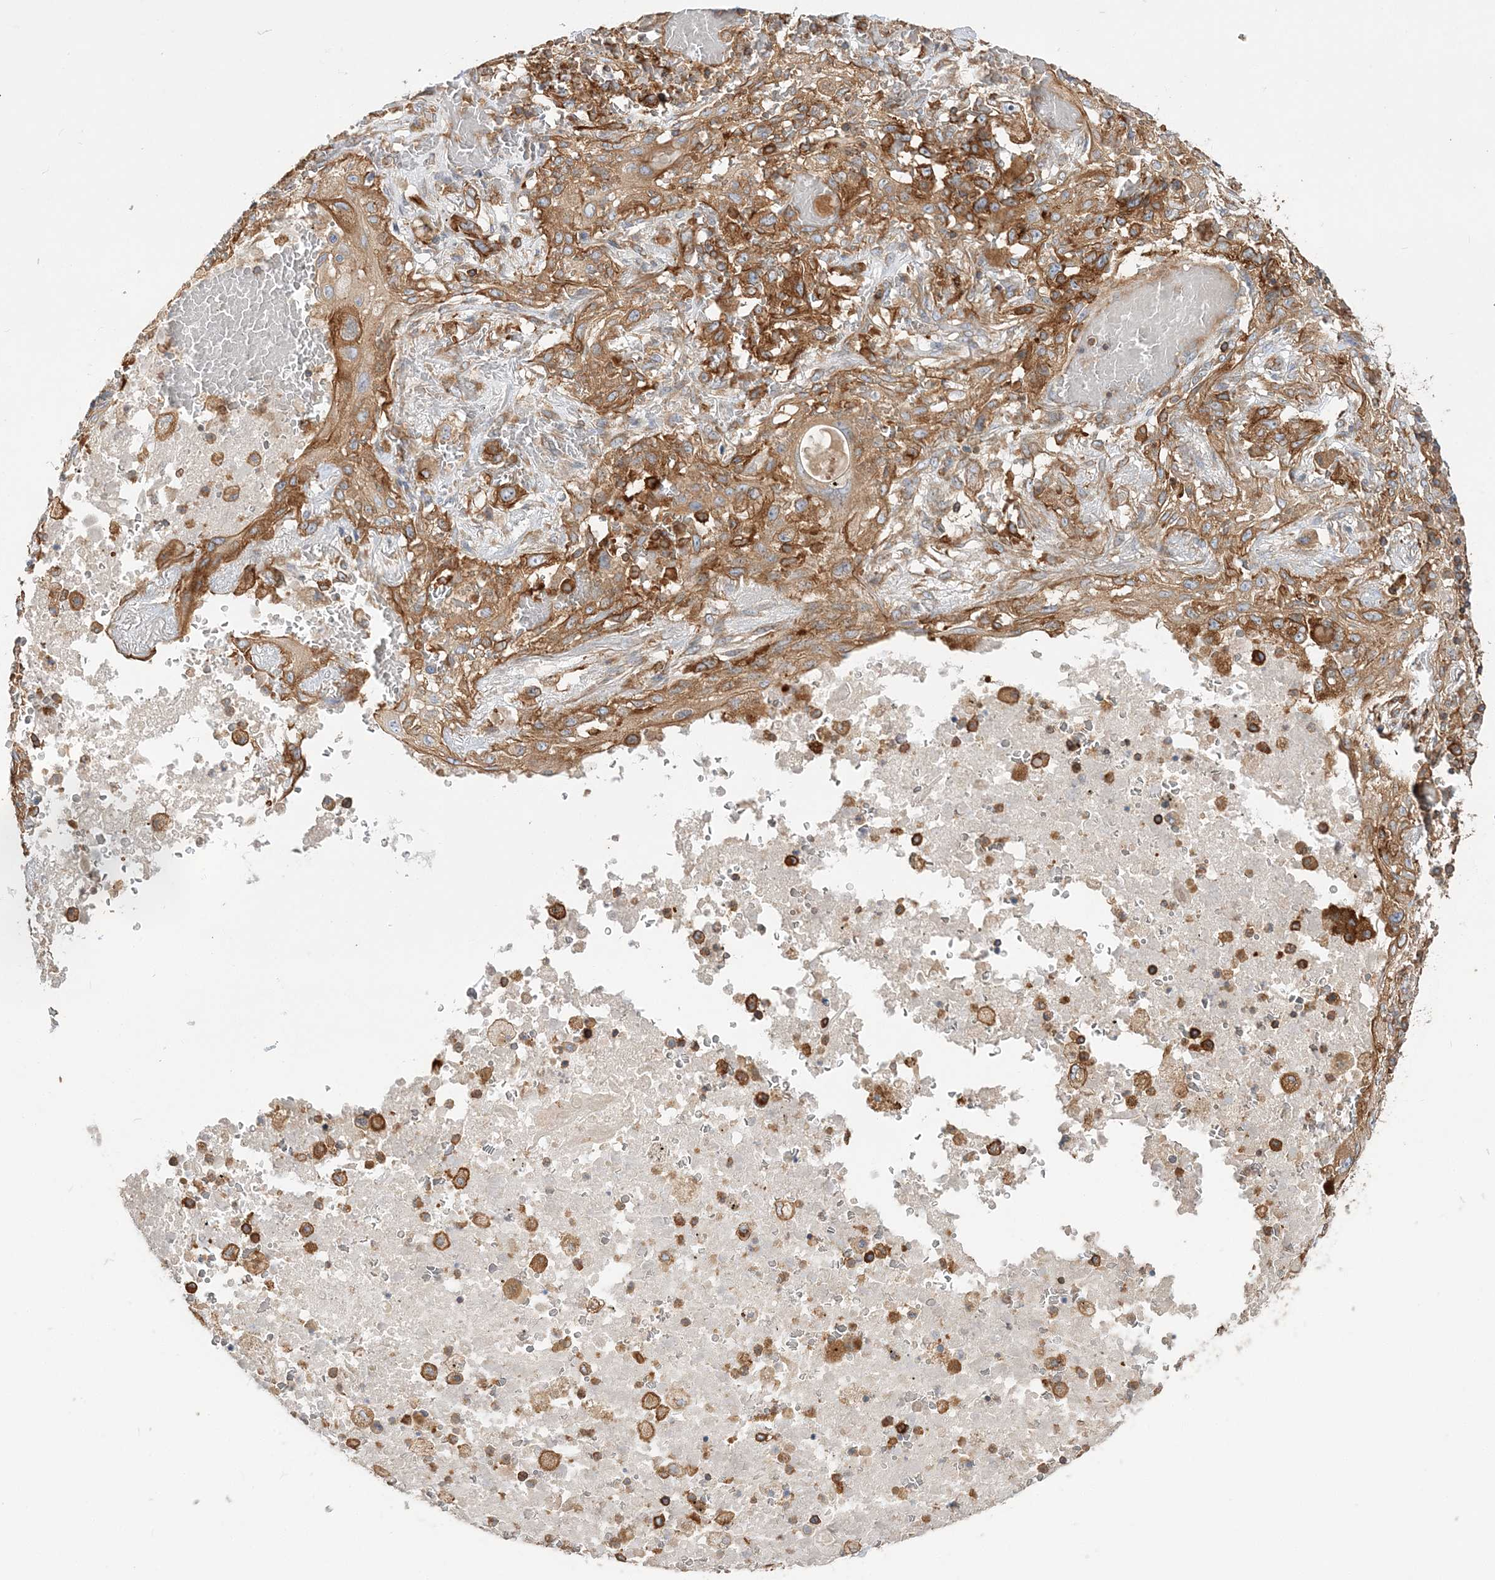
{"staining": {"intensity": "moderate", "quantity": ">75%", "location": "cytoplasmic/membranous"}, "tissue": "lung cancer", "cell_type": "Tumor cells", "image_type": "cancer", "snomed": [{"axis": "morphology", "description": "Squamous cell carcinoma, NOS"}, {"axis": "topography", "description": "Lung"}], "caption": "Lung cancer (squamous cell carcinoma) stained with DAB immunohistochemistry (IHC) displays medium levels of moderate cytoplasmic/membranous expression in about >75% of tumor cells.", "gene": "TBC1D5", "patient": {"sex": "female", "age": 47}}